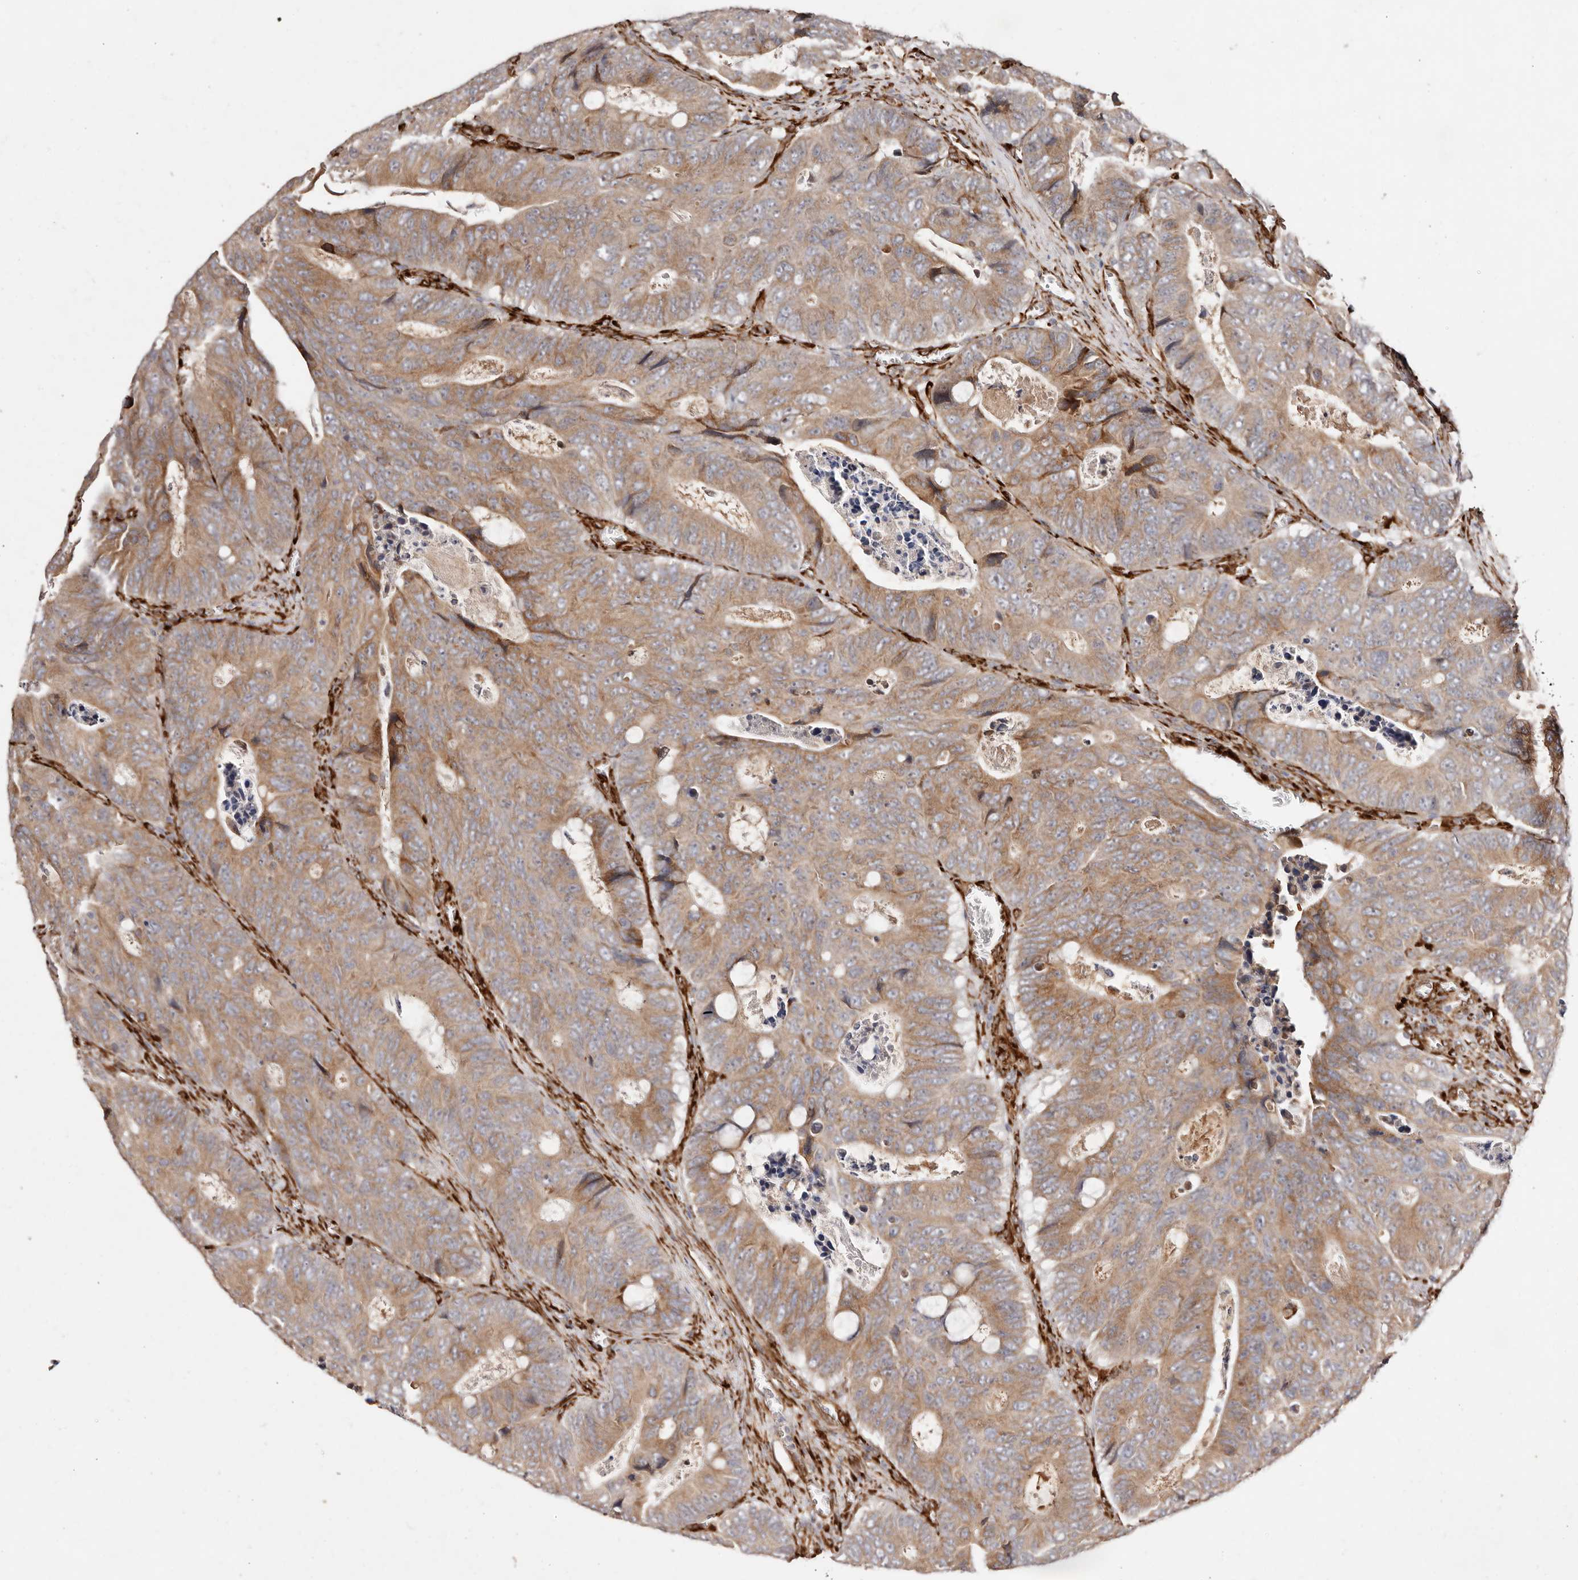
{"staining": {"intensity": "moderate", "quantity": ">75%", "location": "cytoplasmic/membranous"}, "tissue": "colorectal cancer", "cell_type": "Tumor cells", "image_type": "cancer", "snomed": [{"axis": "morphology", "description": "Adenocarcinoma, NOS"}, {"axis": "topography", "description": "Colon"}], "caption": "Protein expression analysis of colorectal cancer (adenocarcinoma) demonstrates moderate cytoplasmic/membranous positivity in approximately >75% of tumor cells. The protein of interest is stained brown, and the nuclei are stained in blue (DAB IHC with brightfield microscopy, high magnification).", "gene": "SERPINH1", "patient": {"sex": "male", "age": 87}}